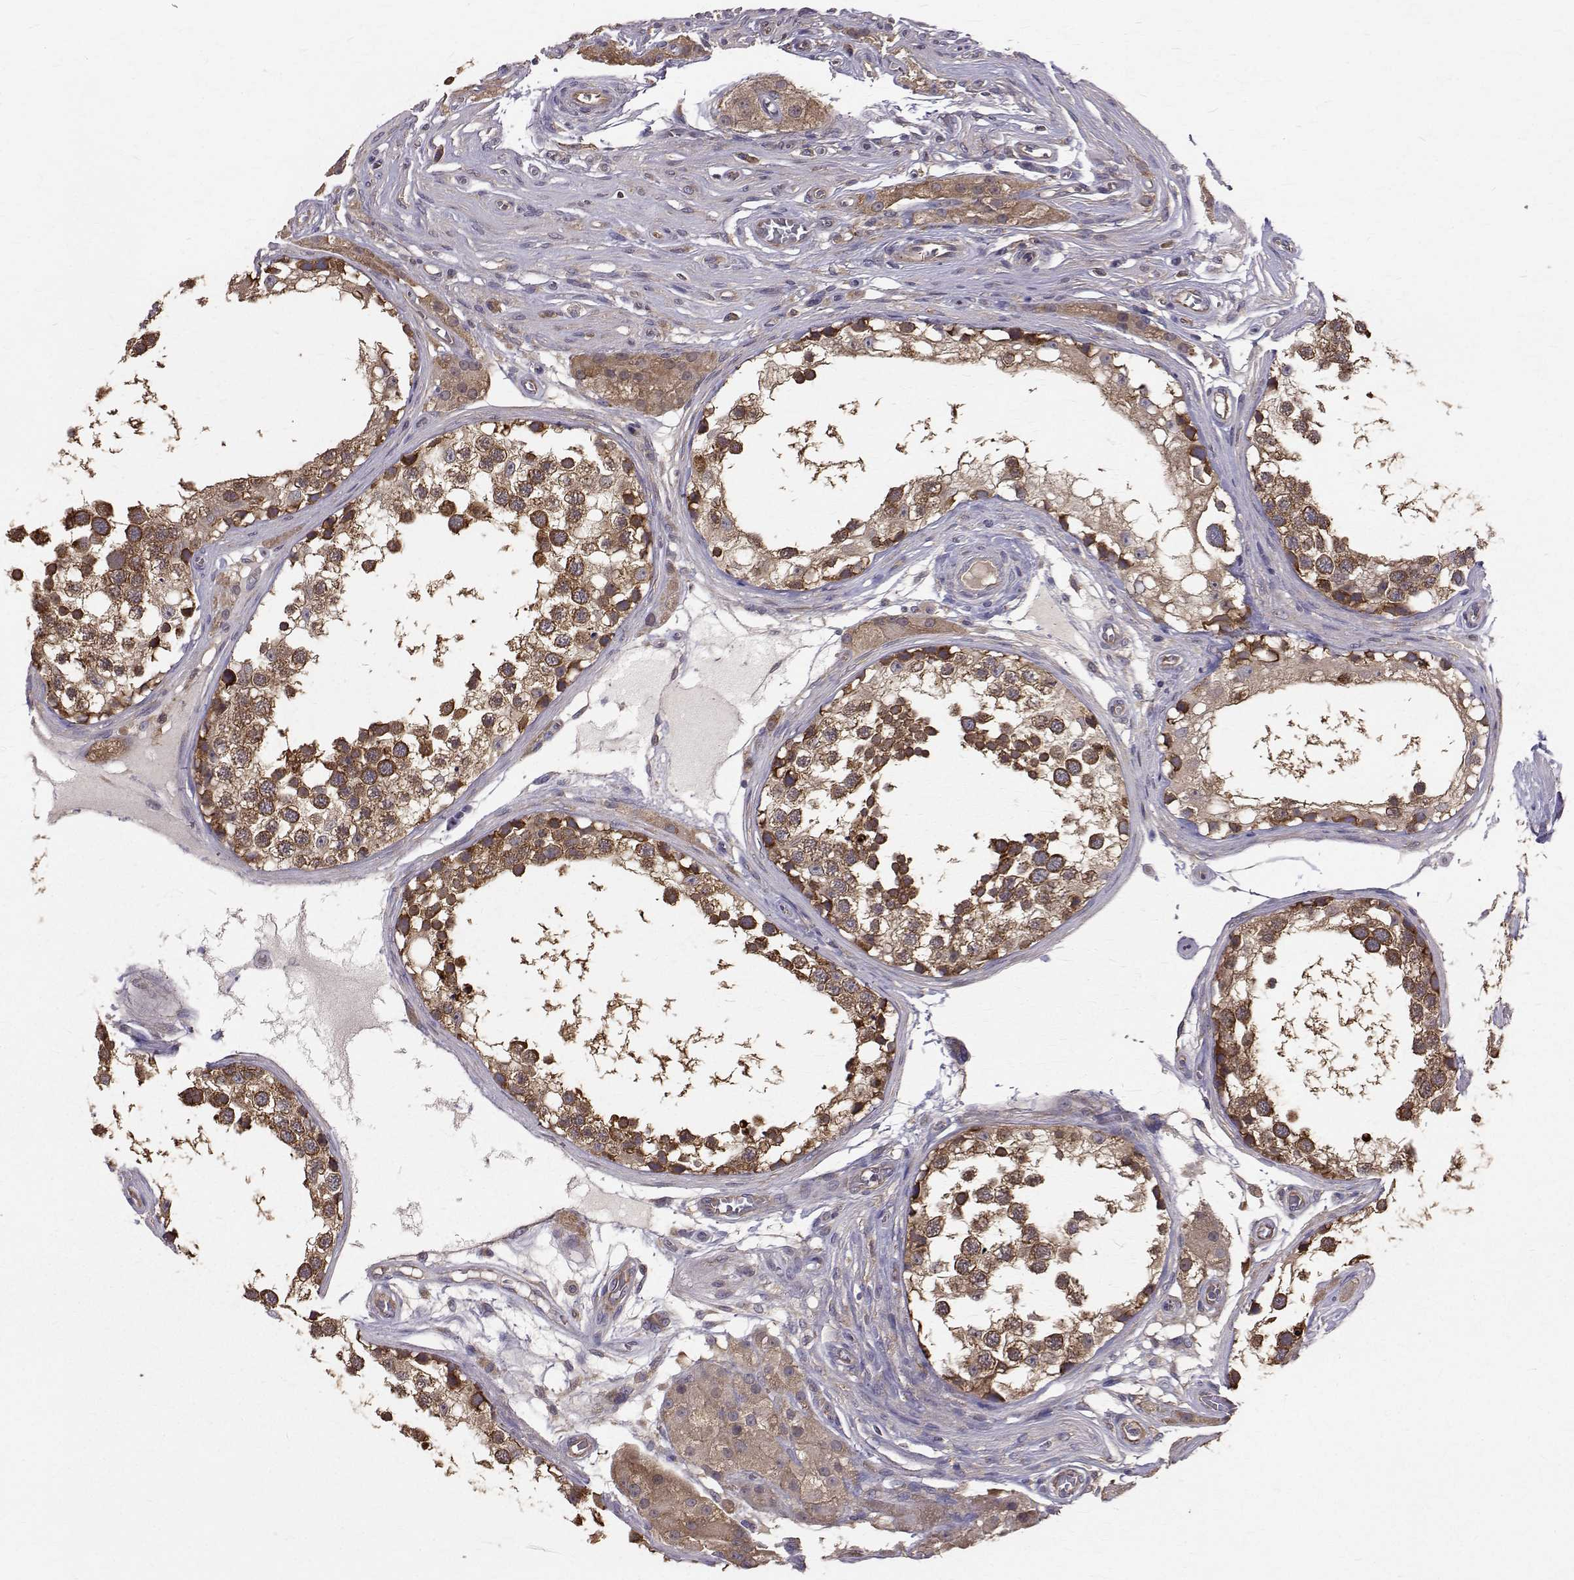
{"staining": {"intensity": "moderate", "quantity": ">75%", "location": "cytoplasmic/membranous"}, "tissue": "testis", "cell_type": "Cells in seminiferous ducts", "image_type": "normal", "snomed": [{"axis": "morphology", "description": "Normal tissue, NOS"}, {"axis": "morphology", "description": "Seminoma, NOS"}, {"axis": "topography", "description": "Testis"}], "caption": "This micrograph shows unremarkable testis stained with immunohistochemistry to label a protein in brown. The cytoplasmic/membranous of cells in seminiferous ducts show moderate positivity for the protein. Nuclei are counter-stained blue.", "gene": "FARSB", "patient": {"sex": "male", "age": 65}}